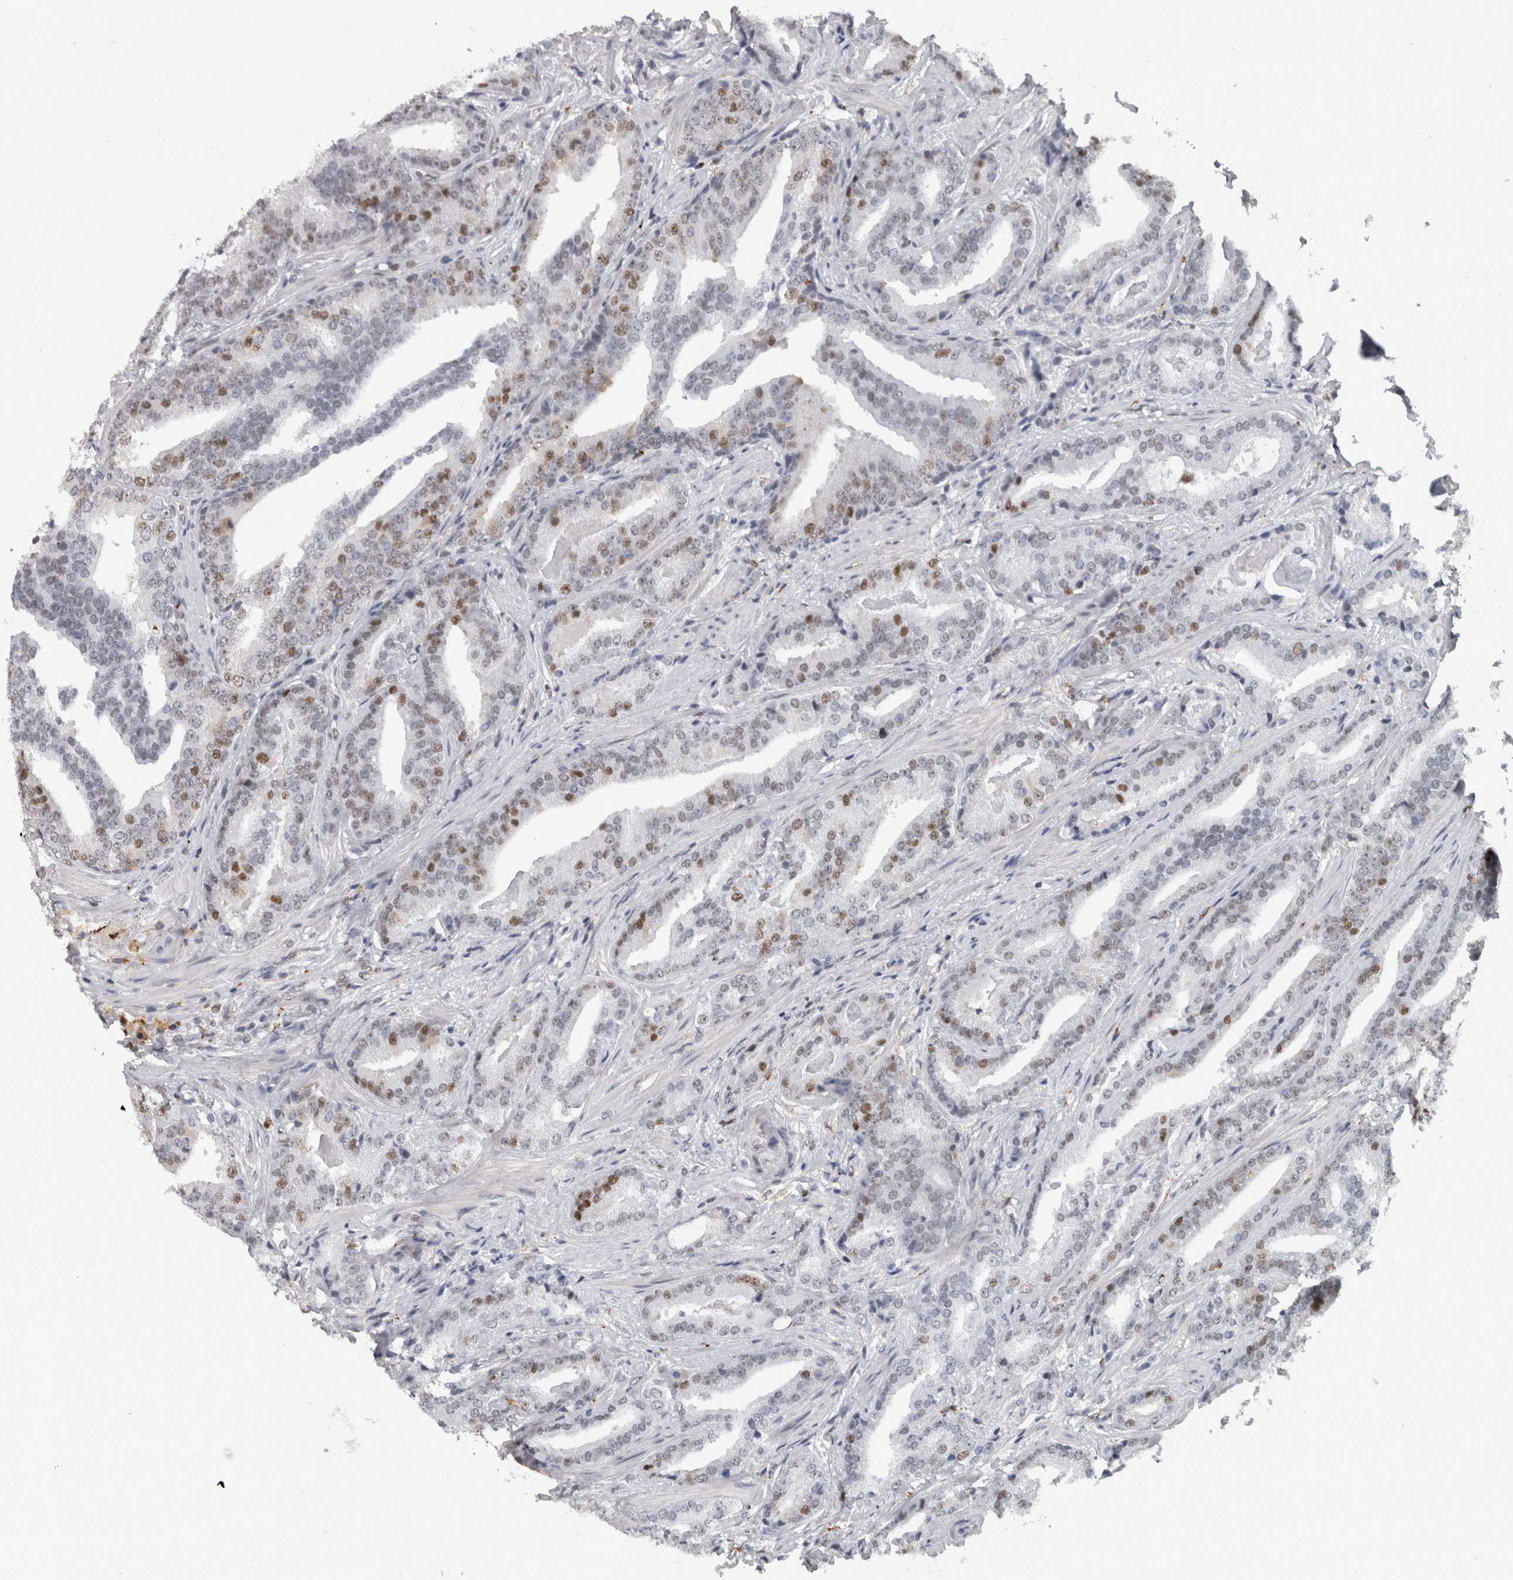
{"staining": {"intensity": "moderate", "quantity": "<25%", "location": "nuclear"}, "tissue": "prostate cancer", "cell_type": "Tumor cells", "image_type": "cancer", "snomed": [{"axis": "morphology", "description": "Adenocarcinoma, Low grade"}, {"axis": "topography", "description": "Prostate"}], "caption": "Human prostate cancer (low-grade adenocarcinoma) stained with a brown dye demonstrates moderate nuclear positive expression in approximately <25% of tumor cells.", "gene": "POLD2", "patient": {"sex": "male", "age": 67}}